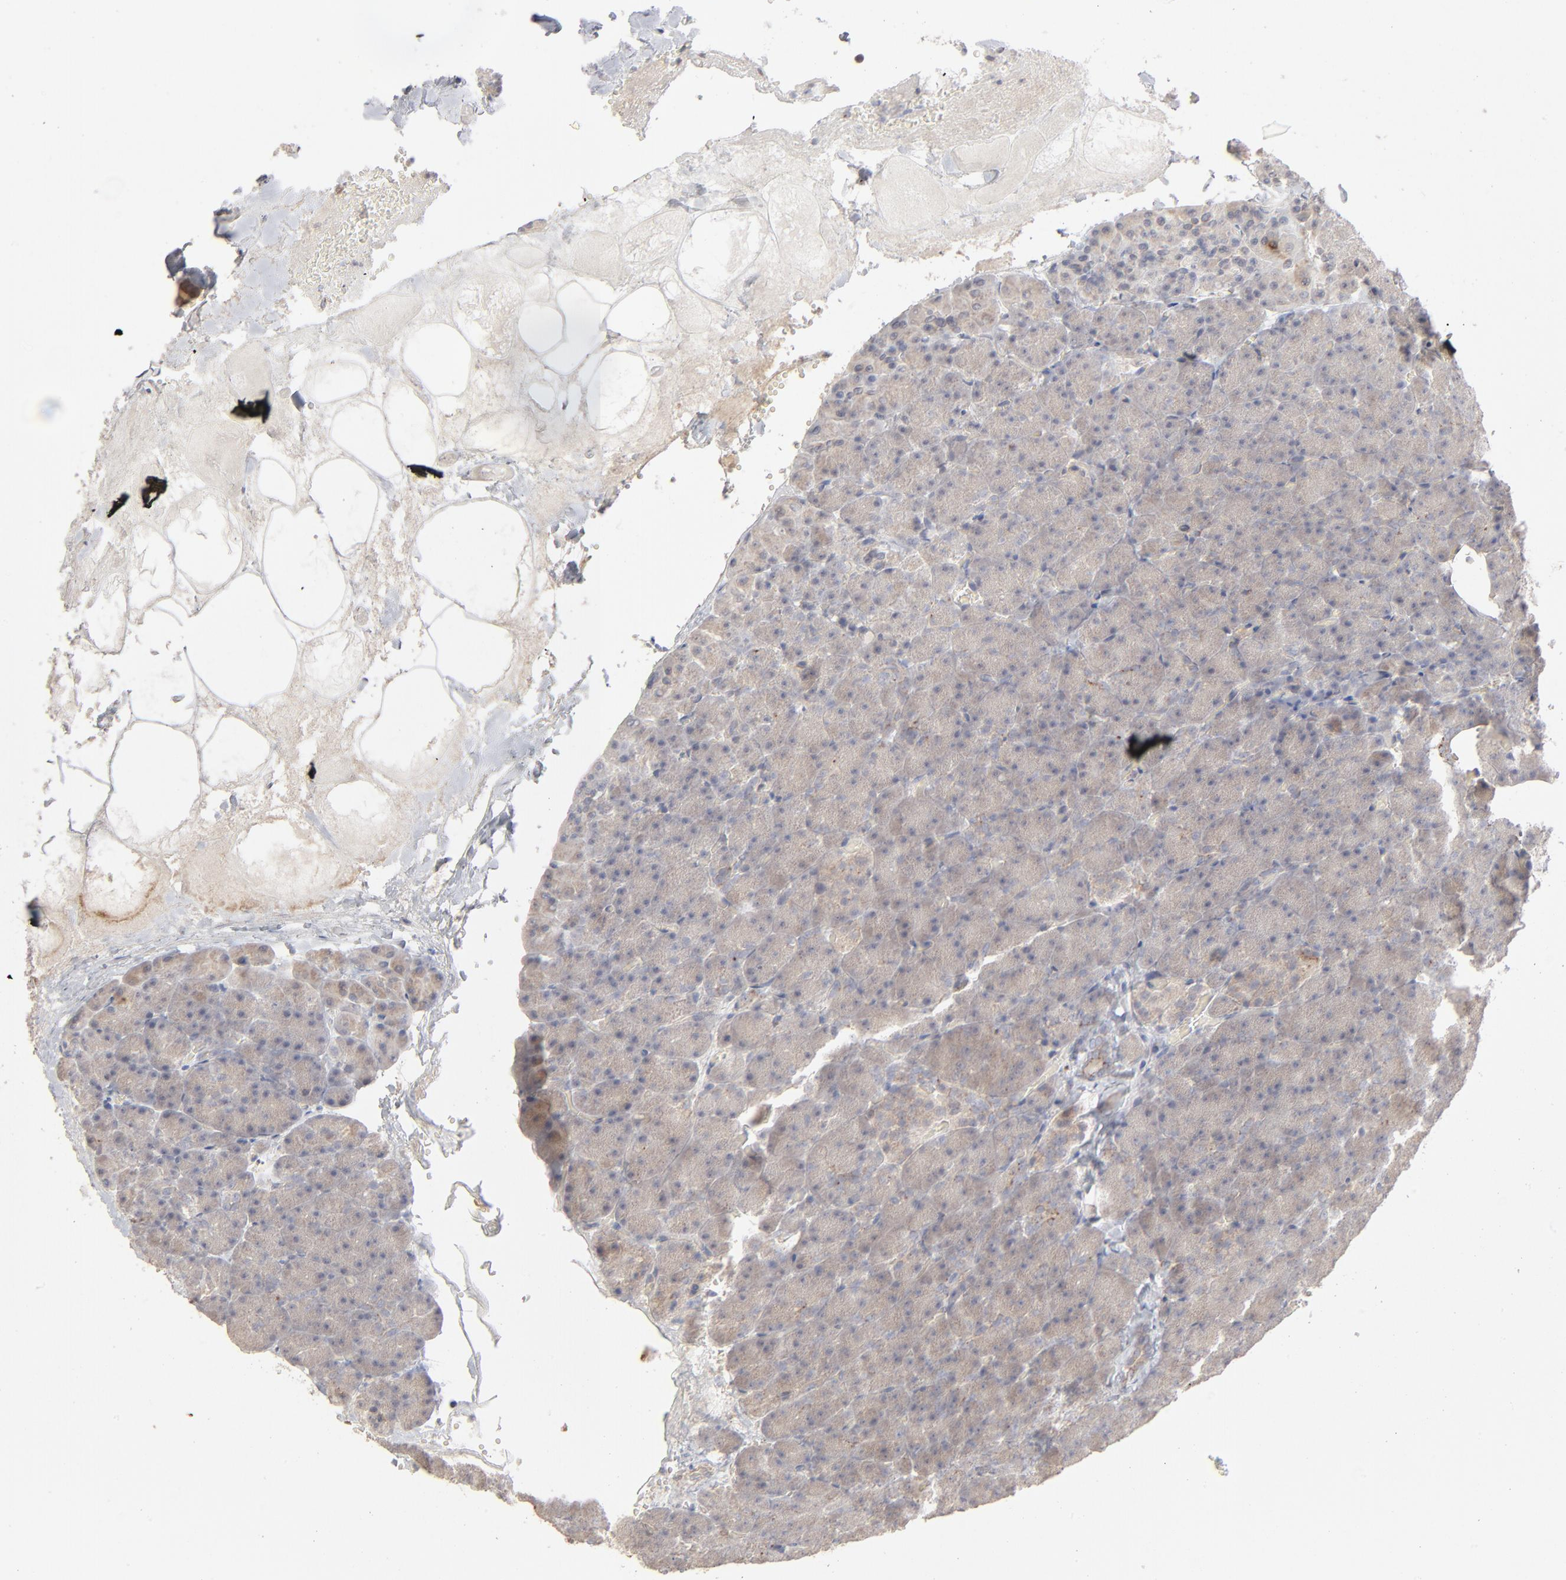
{"staining": {"intensity": "negative", "quantity": "none", "location": "none"}, "tissue": "carcinoid", "cell_type": "Tumor cells", "image_type": "cancer", "snomed": [{"axis": "morphology", "description": "Normal tissue, NOS"}, {"axis": "morphology", "description": "Carcinoid, malignant, NOS"}, {"axis": "topography", "description": "Pancreas"}], "caption": "This is an immunohistochemistry (IHC) photomicrograph of human carcinoid. There is no positivity in tumor cells.", "gene": "POMT2", "patient": {"sex": "female", "age": 35}}